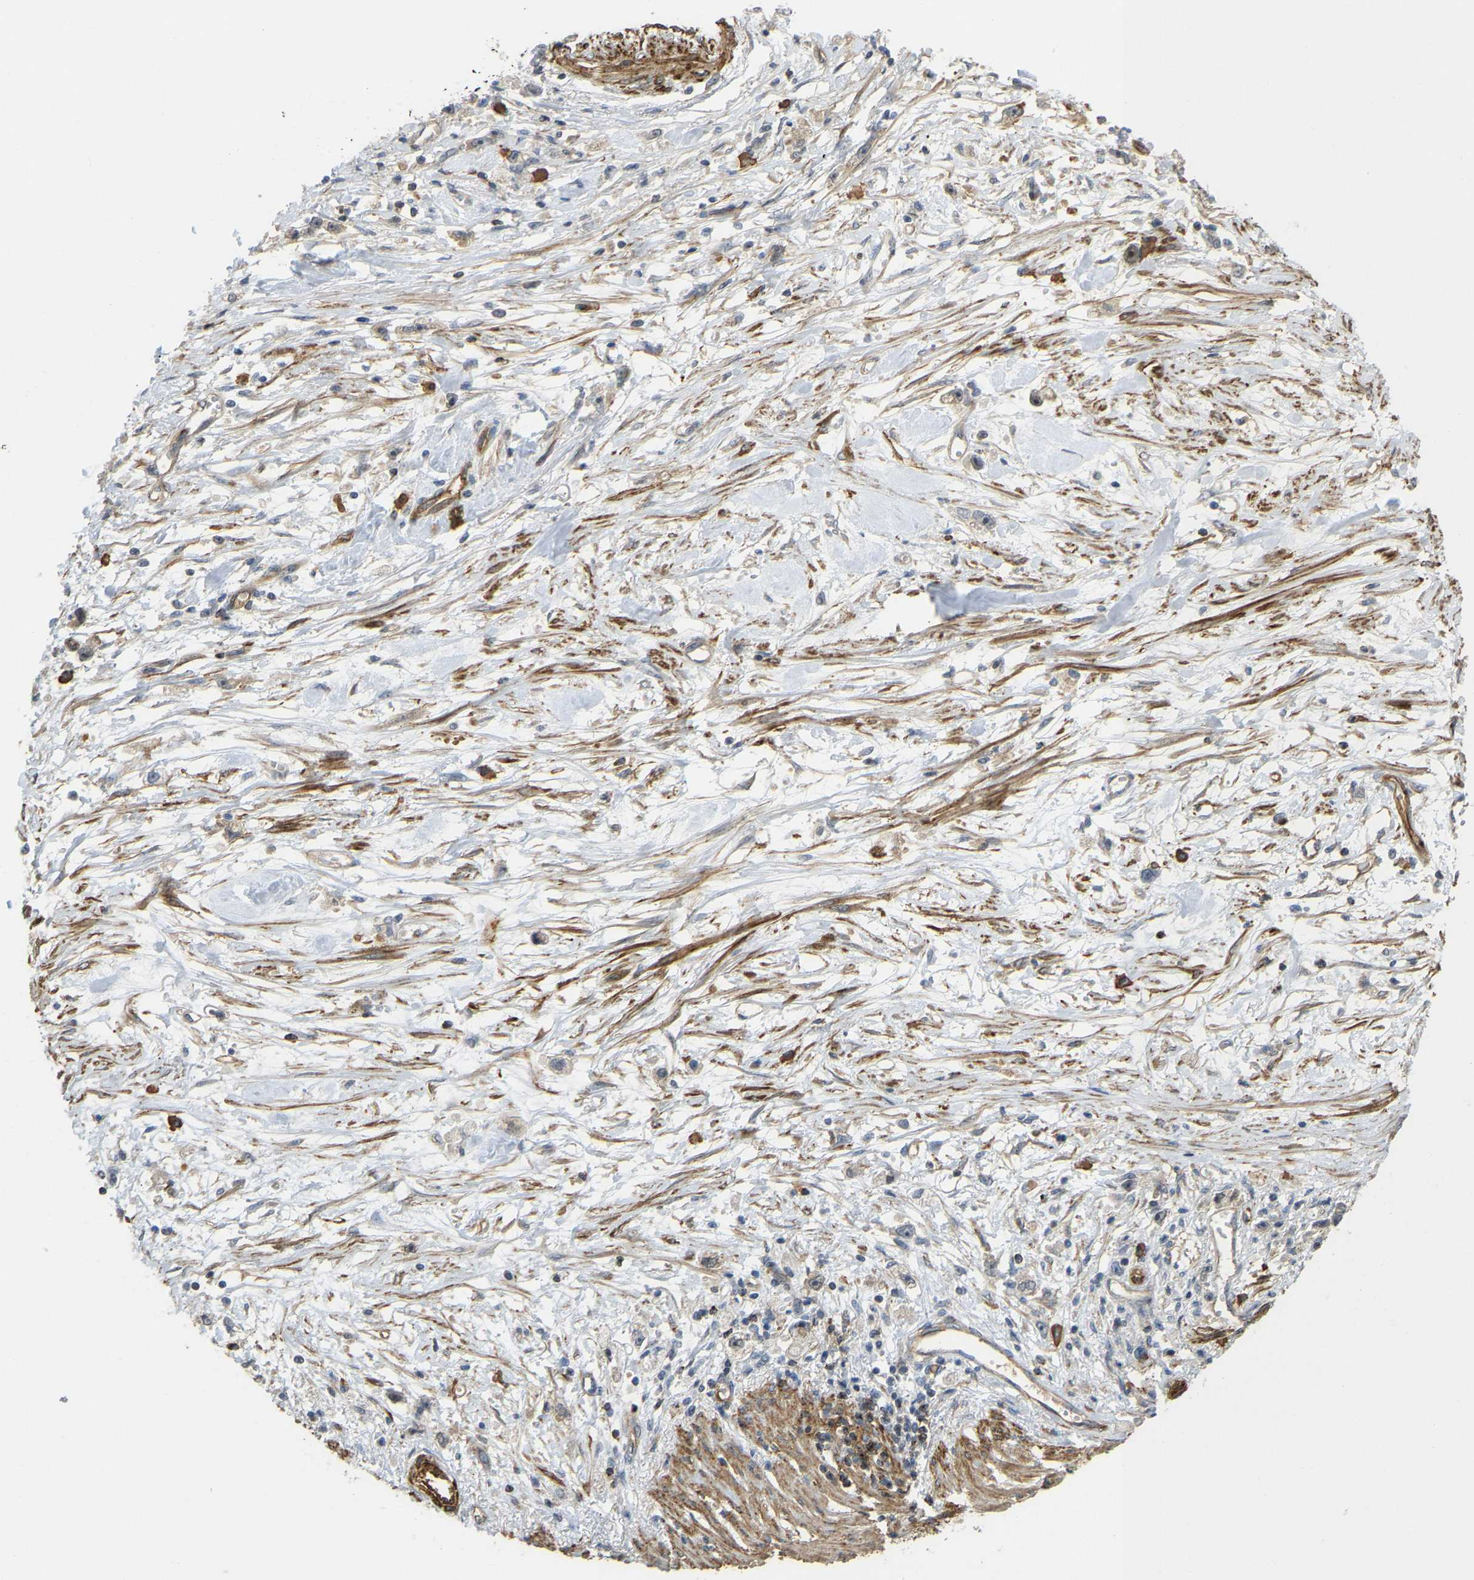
{"staining": {"intensity": "weak", "quantity": "25%-75%", "location": "cytoplasmic/membranous"}, "tissue": "stomach cancer", "cell_type": "Tumor cells", "image_type": "cancer", "snomed": [{"axis": "morphology", "description": "Adenocarcinoma, NOS"}, {"axis": "topography", "description": "Stomach"}], "caption": "Weak cytoplasmic/membranous positivity is identified in about 25%-75% of tumor cells in stomach cancer.", "gene": "KIAA1671", "patient": {"sex": "female", "age": 59}}